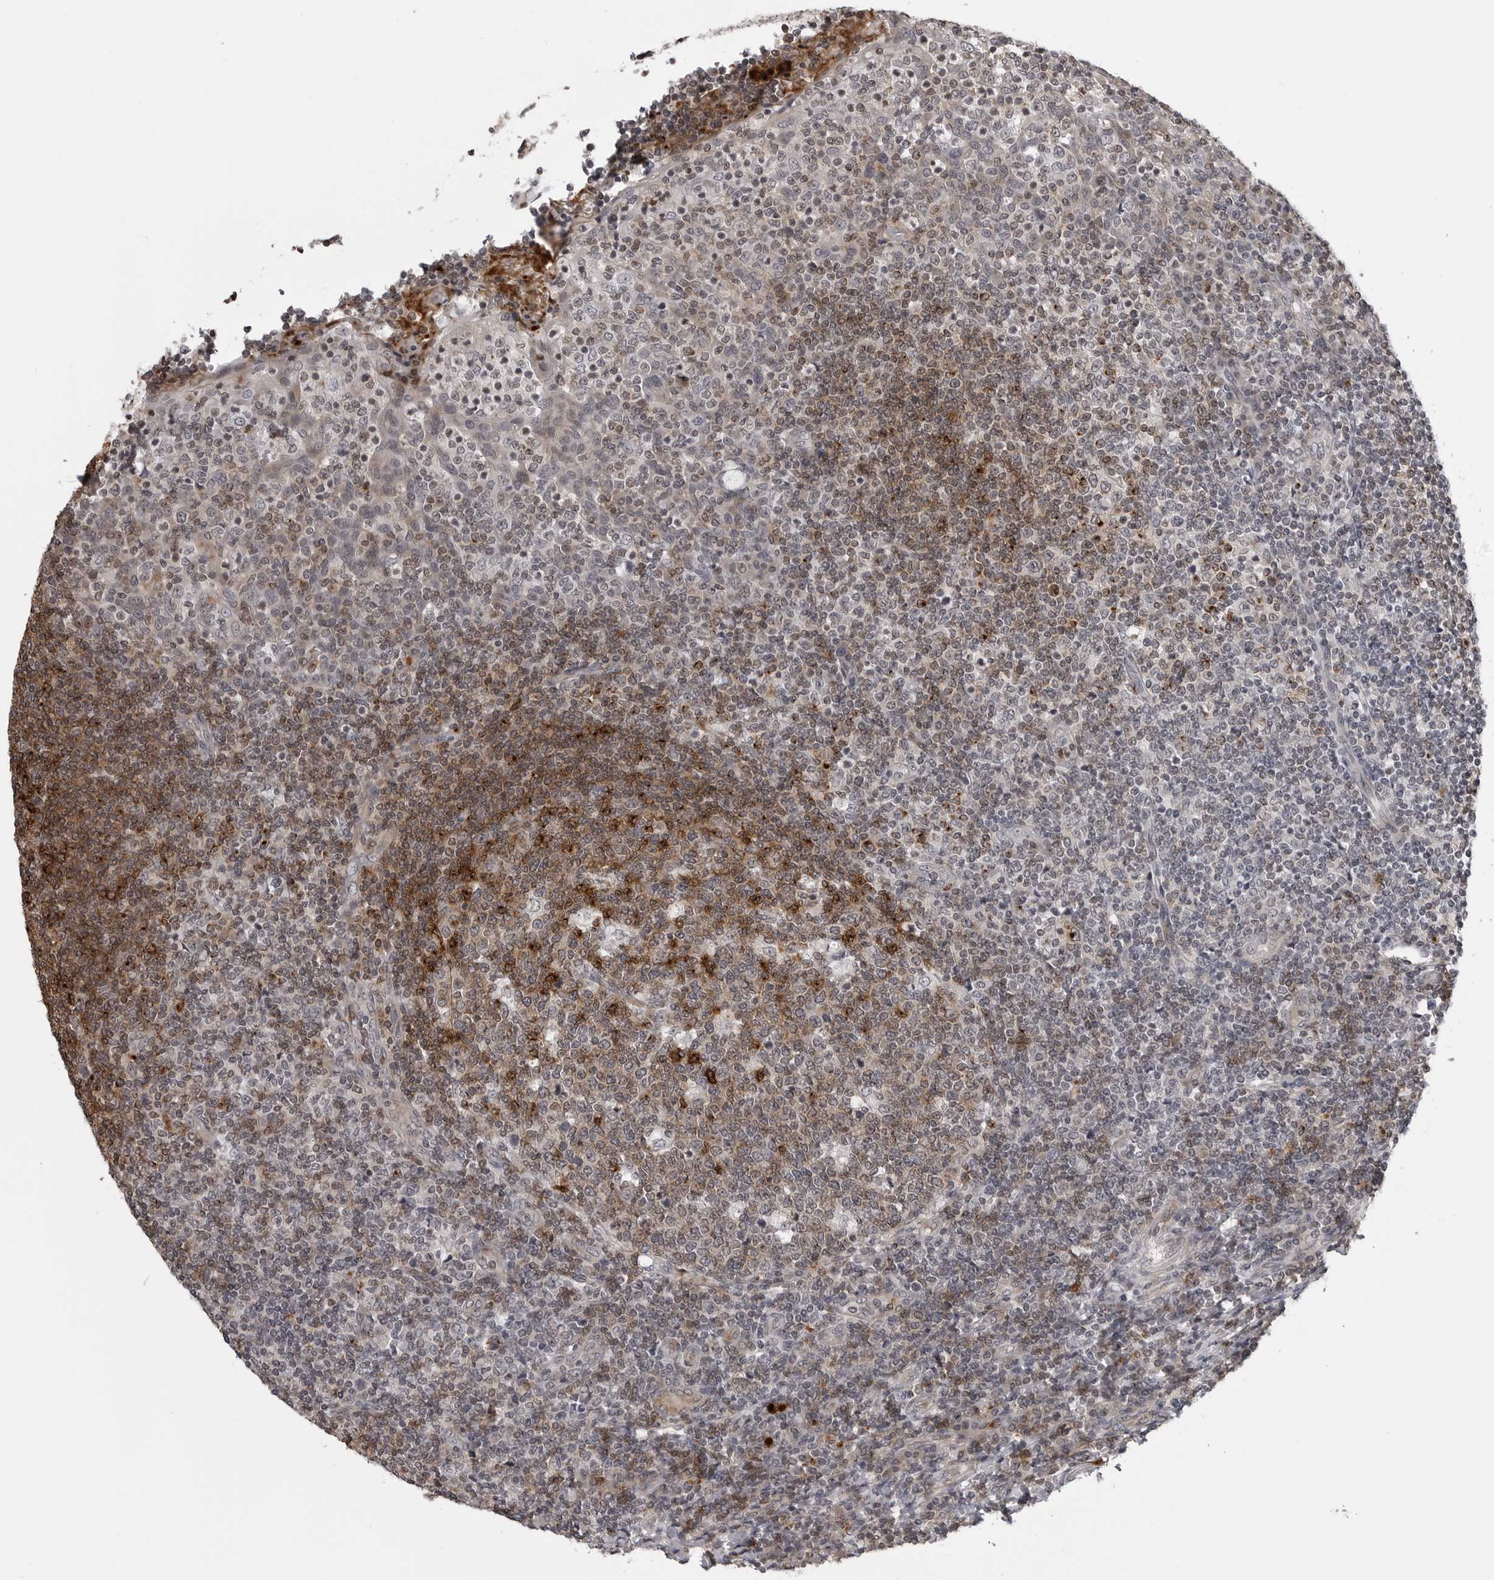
{"staining": {"intensity": "strong", "quantity": "25%-75%", "location": "cytoplasmic/membranous"}, "tissue": "tonsil", "cell_type": "Germinal center cells", "image_type": "normal", "snomed": [{"axis": "morphology", "description": "Normal tissue, NOS"}, {"axis": "topography", "description": "Tonsil"}], "caption": "Germinal center cells display high levels of strong cytoplasmic/membranous staining in approximately 25%-75% of cells in unremarkable tonsil.", "gene": "CXCR5", "patient": {"sex": "female", "age": 19}}